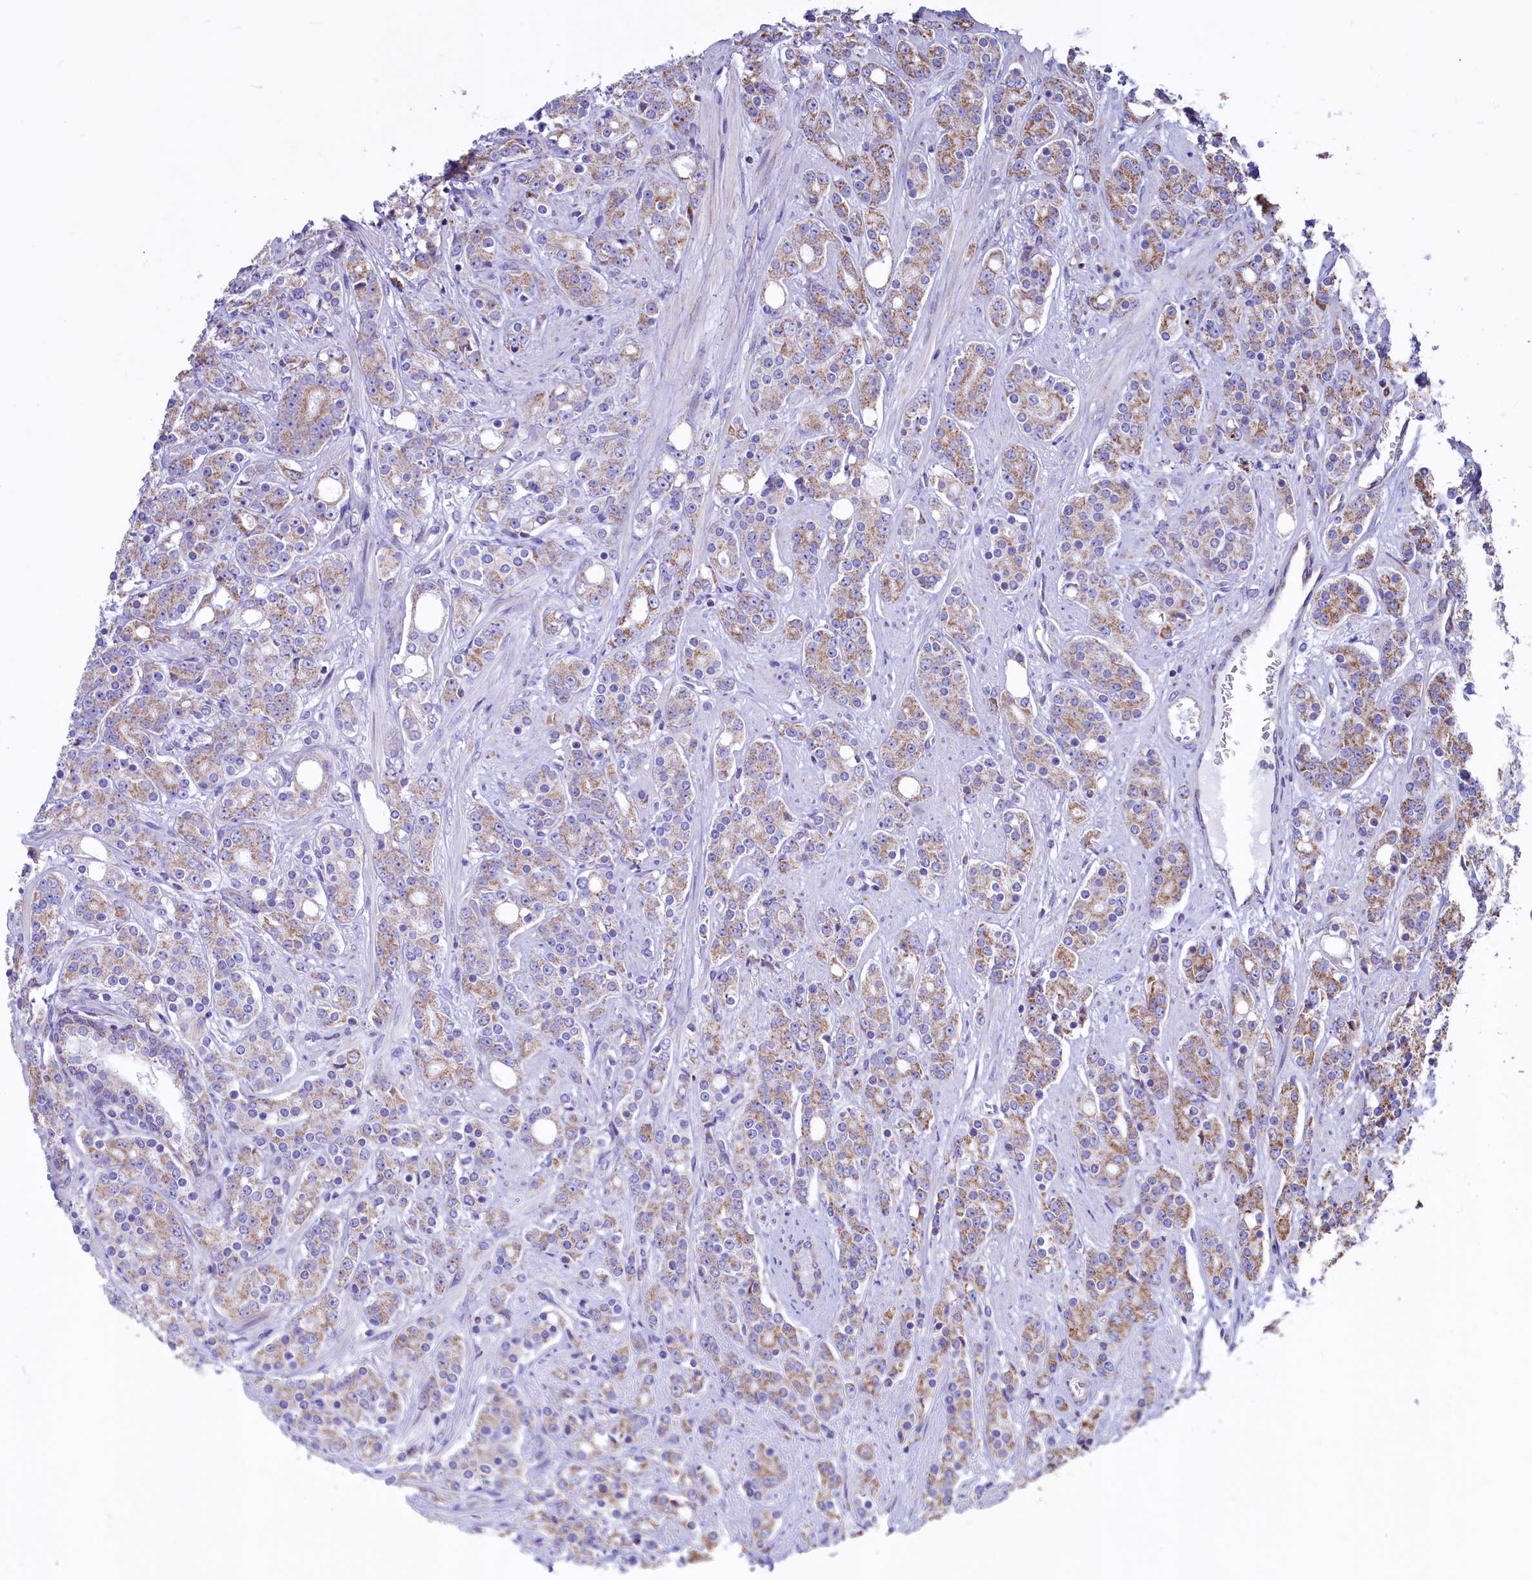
{"staining": {"intensity": "moderate", "quantity": "25%-75%", "location": "cytoplasmic/membranous"}, "tissue": "prostate cancer", "cell_type": "Tumor cells", "image_type": "cancer", "snomed": [{"axis": "morphology", "description": "Adenocarcinoma, High grade"}, {"axis": "topography", "description": "Prostate"}], "caption": "The immunohistochemical stain shows moderate cytoplasmic/membranous staining in tumor cells of prostate high-grade adenocarcinoma tissue.", "gene": "VWCE", "patient": {"sex": "male", "age": 62}}